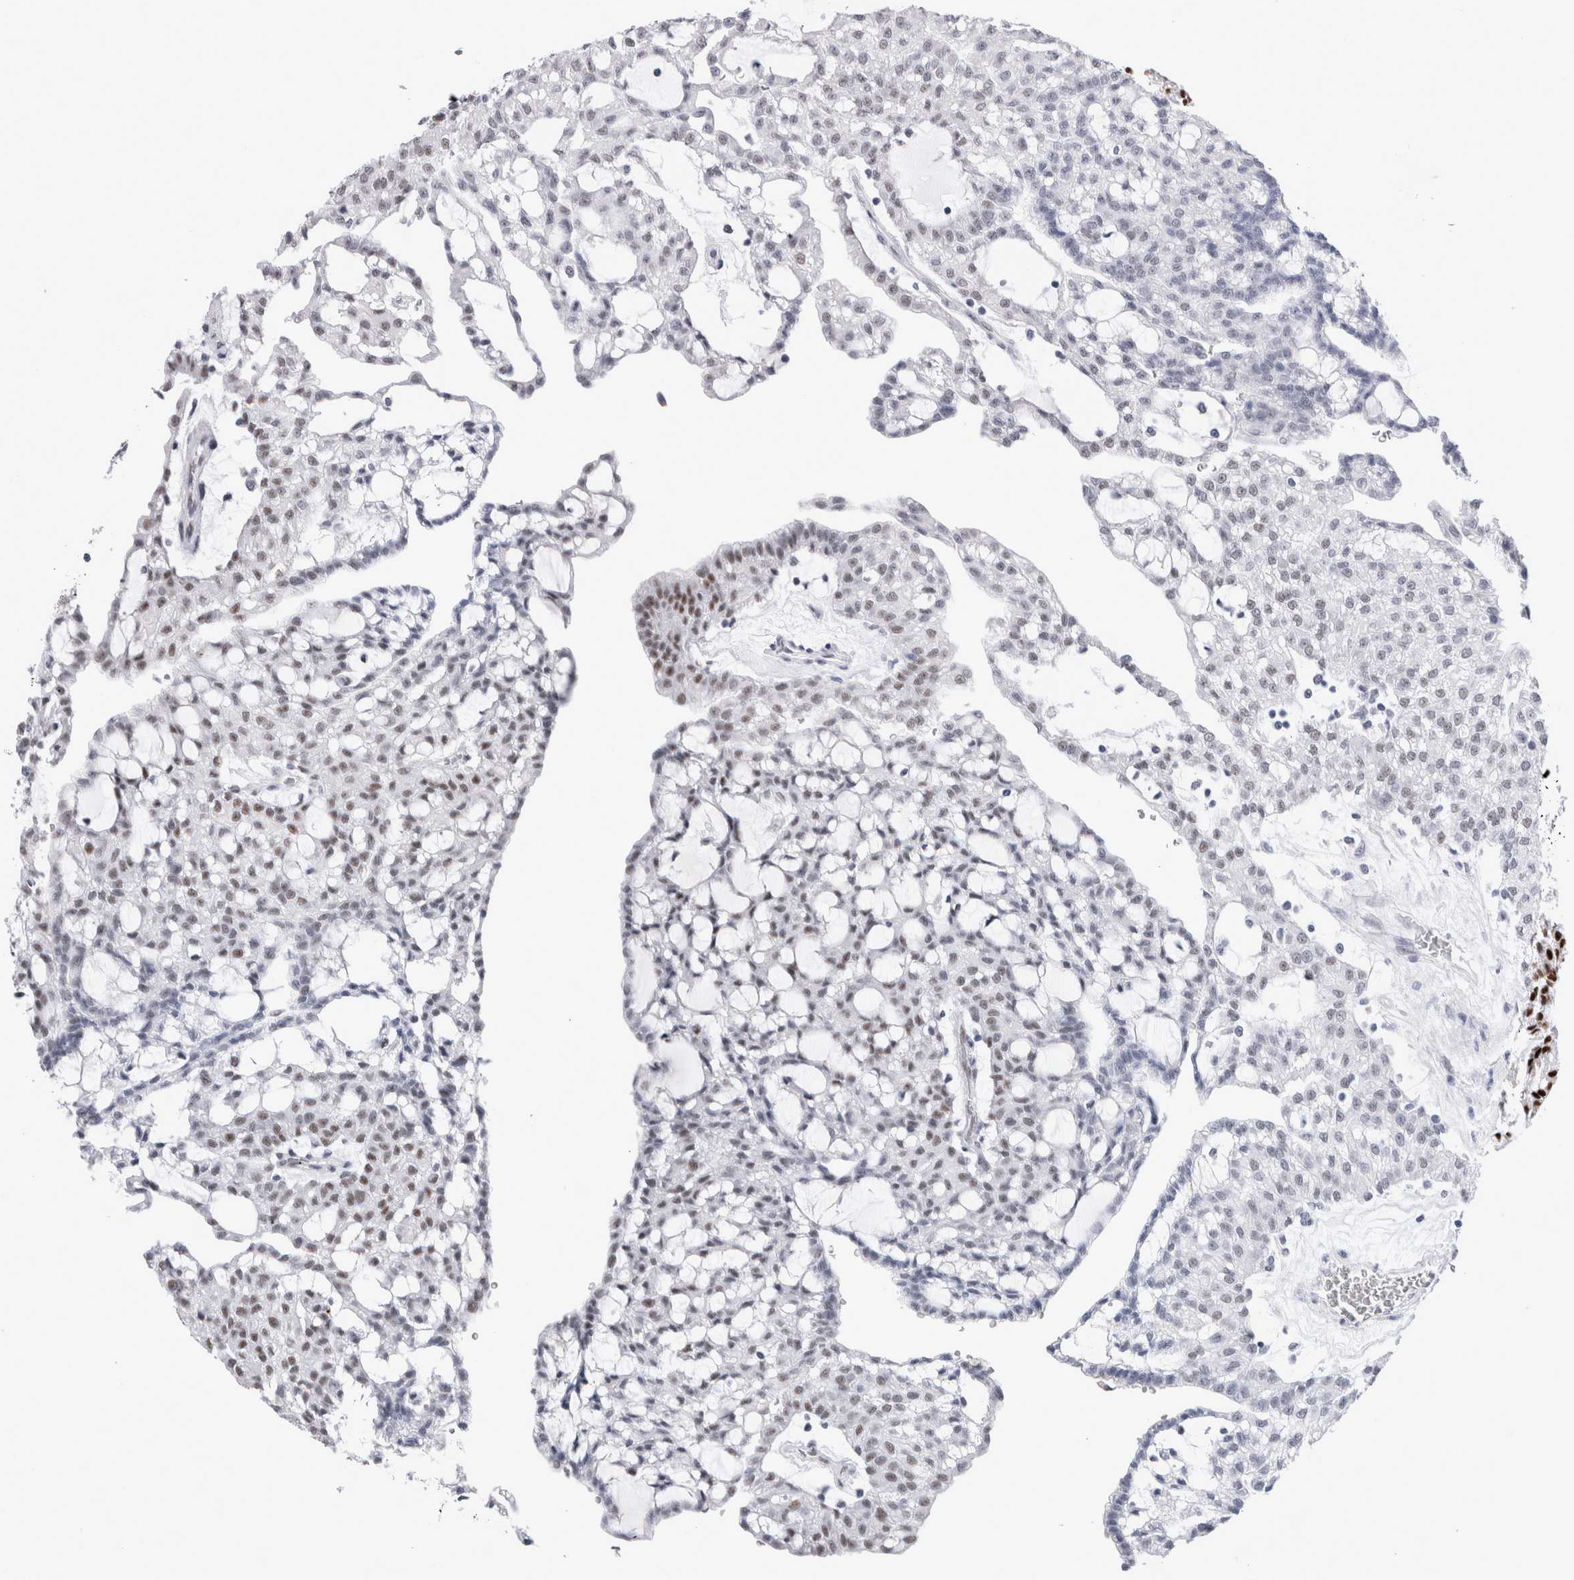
{"staining": {"intensity": "moderate", "quantity": ">75%", "location": "nuclear"}, "tissue": "renal cancer", "cell_type": "Tumor cells", "image_type": "cancer", "snomed": [{"axis": "morphology", "description": "Adenocarcinoma, NOS"}, {"axis": "topography", "description": "Kidney"}], "caption": "Renal adenocarcinoma stained with a protein marker demonstrates moderate staining in tumor cells.", "gene": "RBM6", "patient": {"sex": "male", "age": 63}}